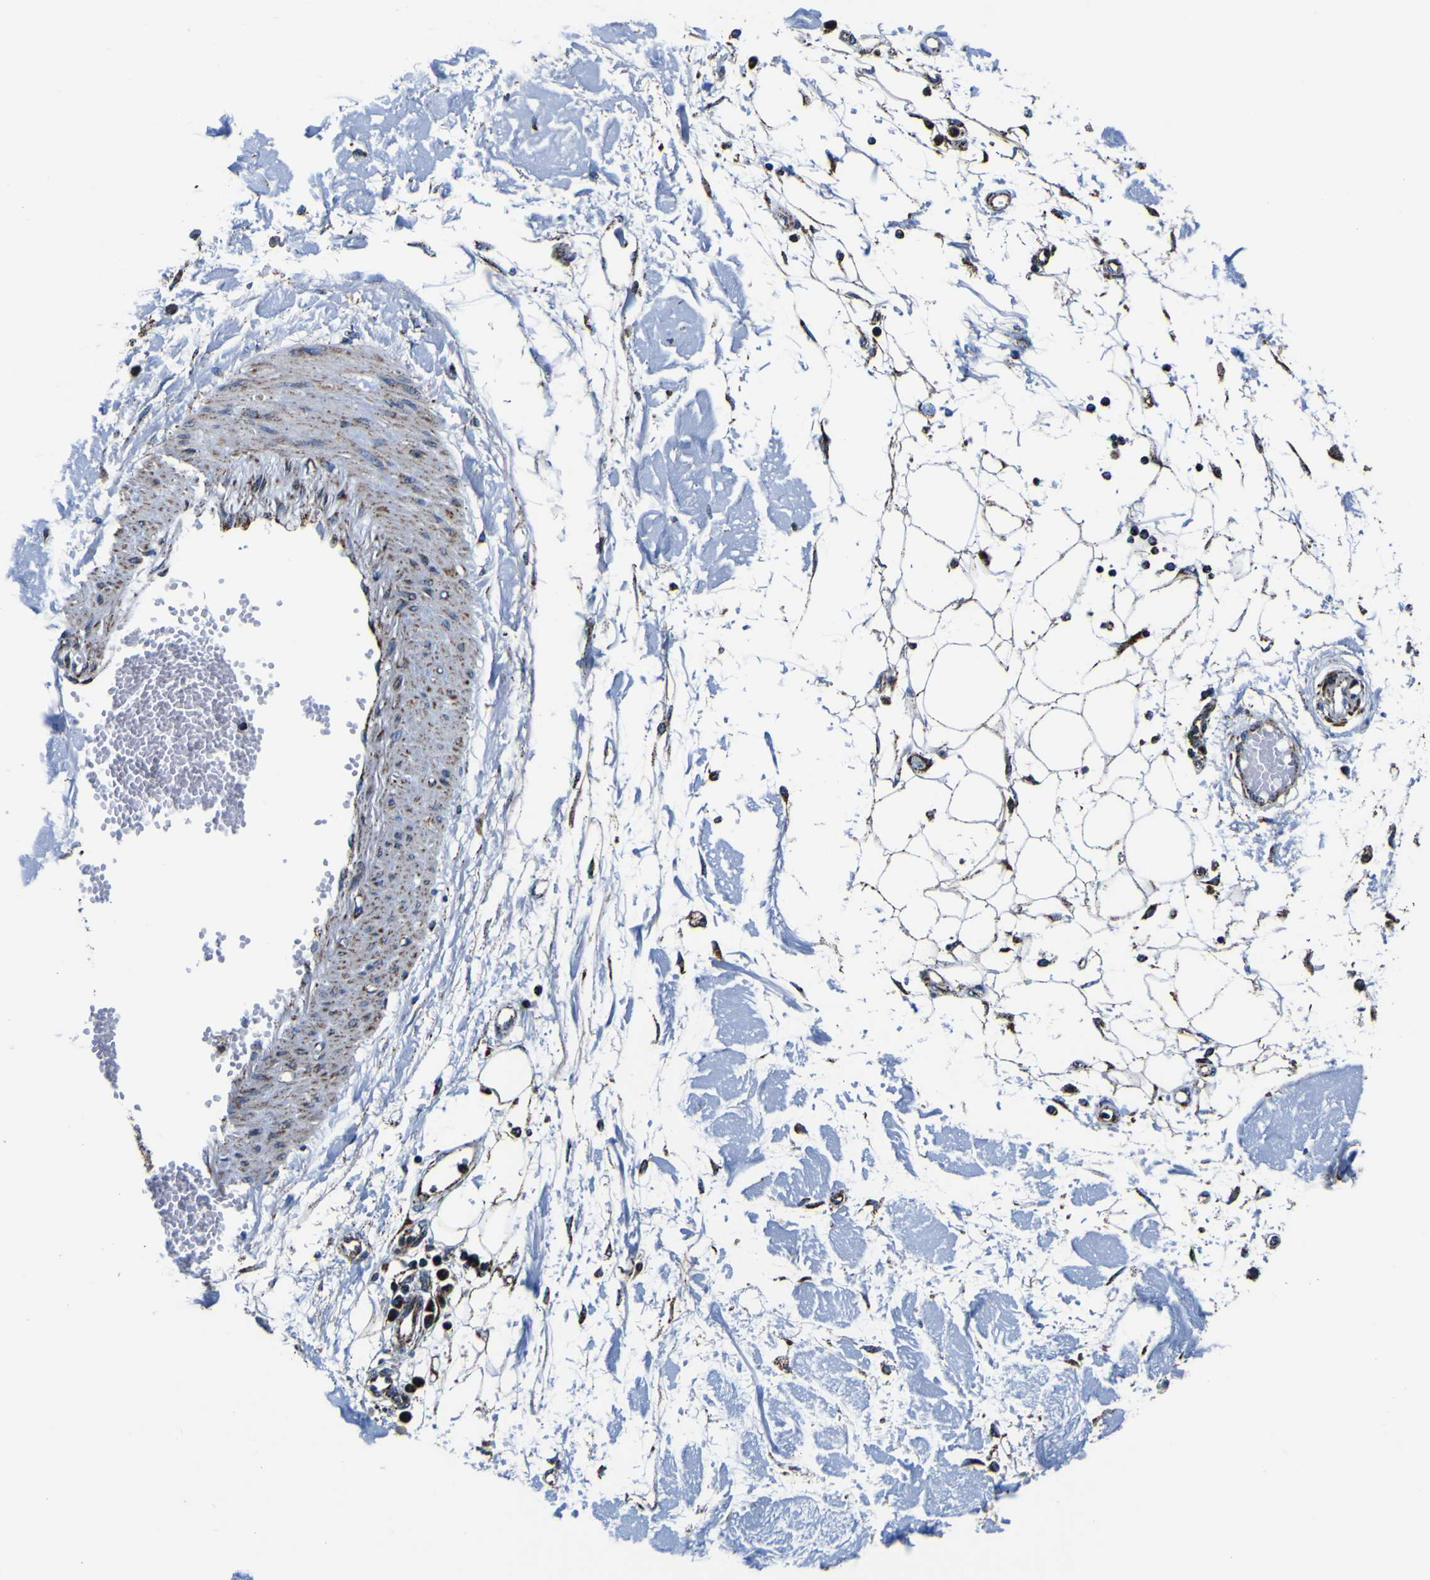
{"staining": {"intensity": "negative", "quantity": "none", "location": "none"}, "tissue": "adipose tissue", "cell_type": "Adipocytes", "image_type": "normal", "snomed": [{"axis": "morphology", "description": "Squamous cell carcinoma, NOS"}, {"axis": "topography", "description": "Skin"}], "caption": "Immunohistochemistry (IHC) histopathology image of benign adipose tissue: adipose tissue stained with DAB (3,3'-diaminobenzidine) shows no significant protein positivity in adipocytes. Nuclei are stained in blue.", "gene": "PTRH2", "patient": {"sex": "male", "age": 83}}